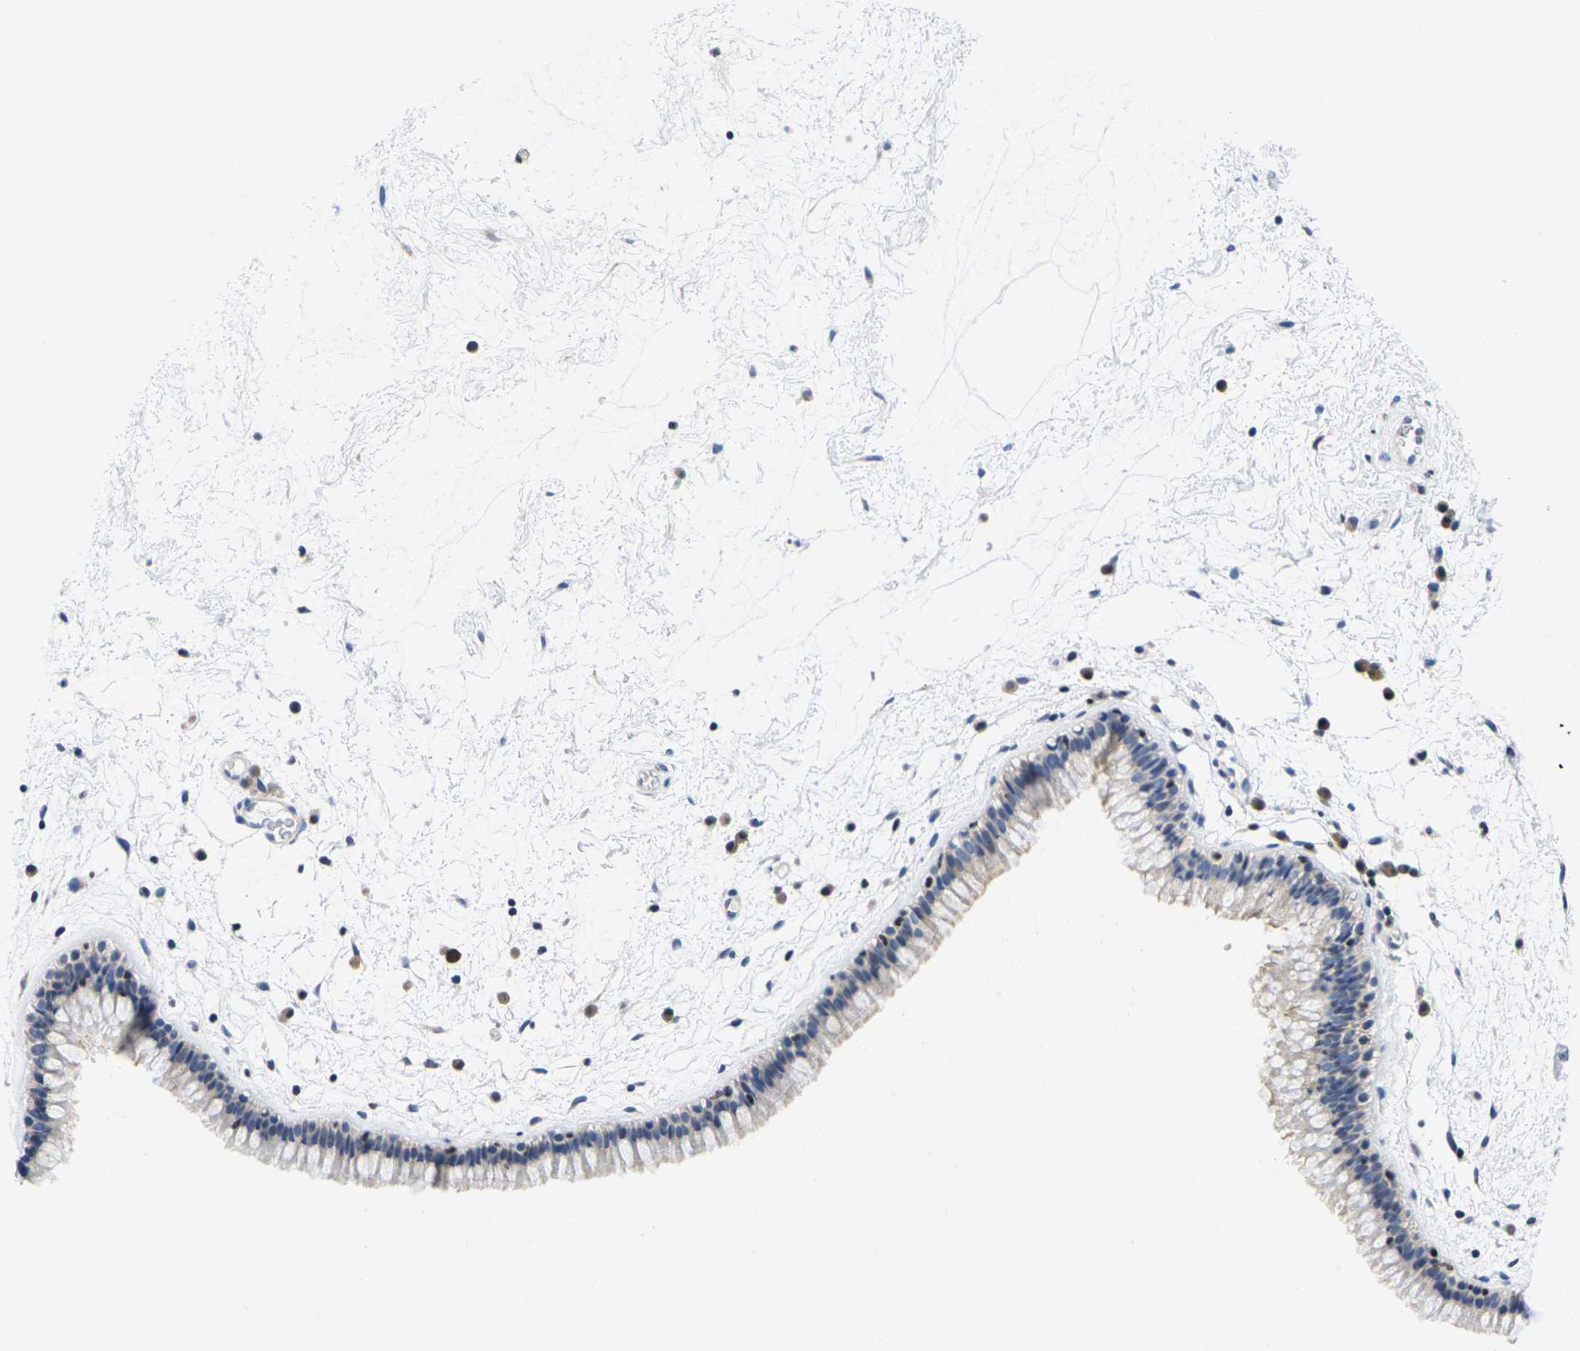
{"staining": {"intensity": "weak", "quantity": "<25%", "location": "cytoplasmic/membranous"}, "tissue": "nasopharynx", "cell_type": "Respiratory epithelial cells", "image_type": "normal", "snomed": [{"axis": "morphology", "description": "Normal tissue, NOS"}, {"axis": "morphology", "description": "Inflammation, NOS"}, {"axis": "topography", "description": "Nasopharynx"}], "caption": "Protein analysis of normal nasopharynx exhibits no significant expression in respiratory epithelial cells.", "gene": "IKZF1", "patient": {"sex": "male", "age": 48}}